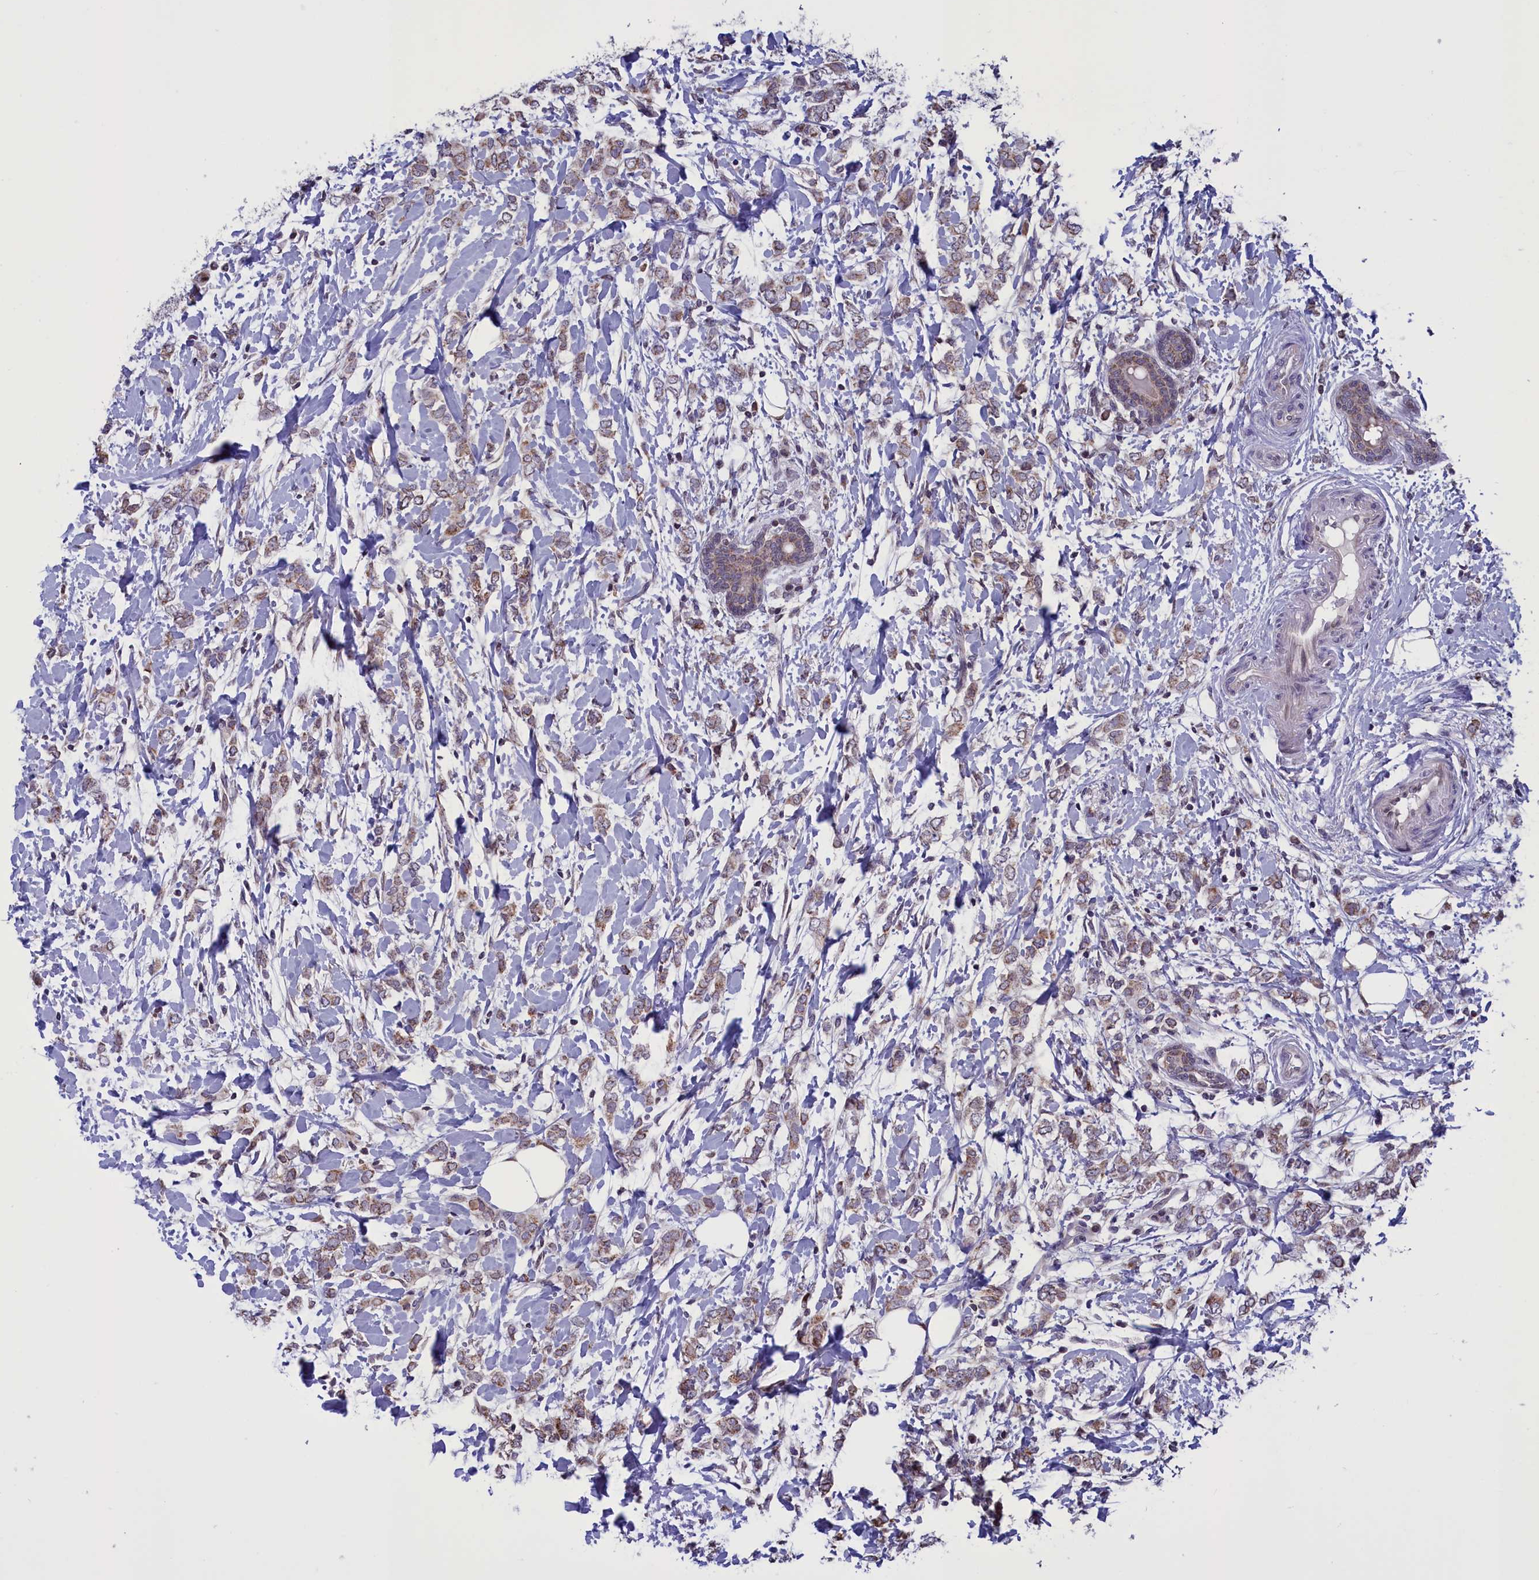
{"staining": {"intensity": "moderate", "quantity": ">75%", "location": "cytoplasmic/membranous"}, "tissue": "breast cancer", "cell_type": "Tumor cells", "image_type": "cancer", "snomed": [{"axis": "morphology", "description": "Normal tissue, NOS"}, {"axis": "morphology", "description": "Lobular carcinoma"}, {"axis": "topography", "description": "Breast"}], "caption": "Breast cancer was stained to show a protein in brown. There is medium levels of moderate cytoplasmic/membranous positivity in approximately >75% of tumor cells.", "gene": "PARS2", "patient": {"sex": "female", "age": 47}}